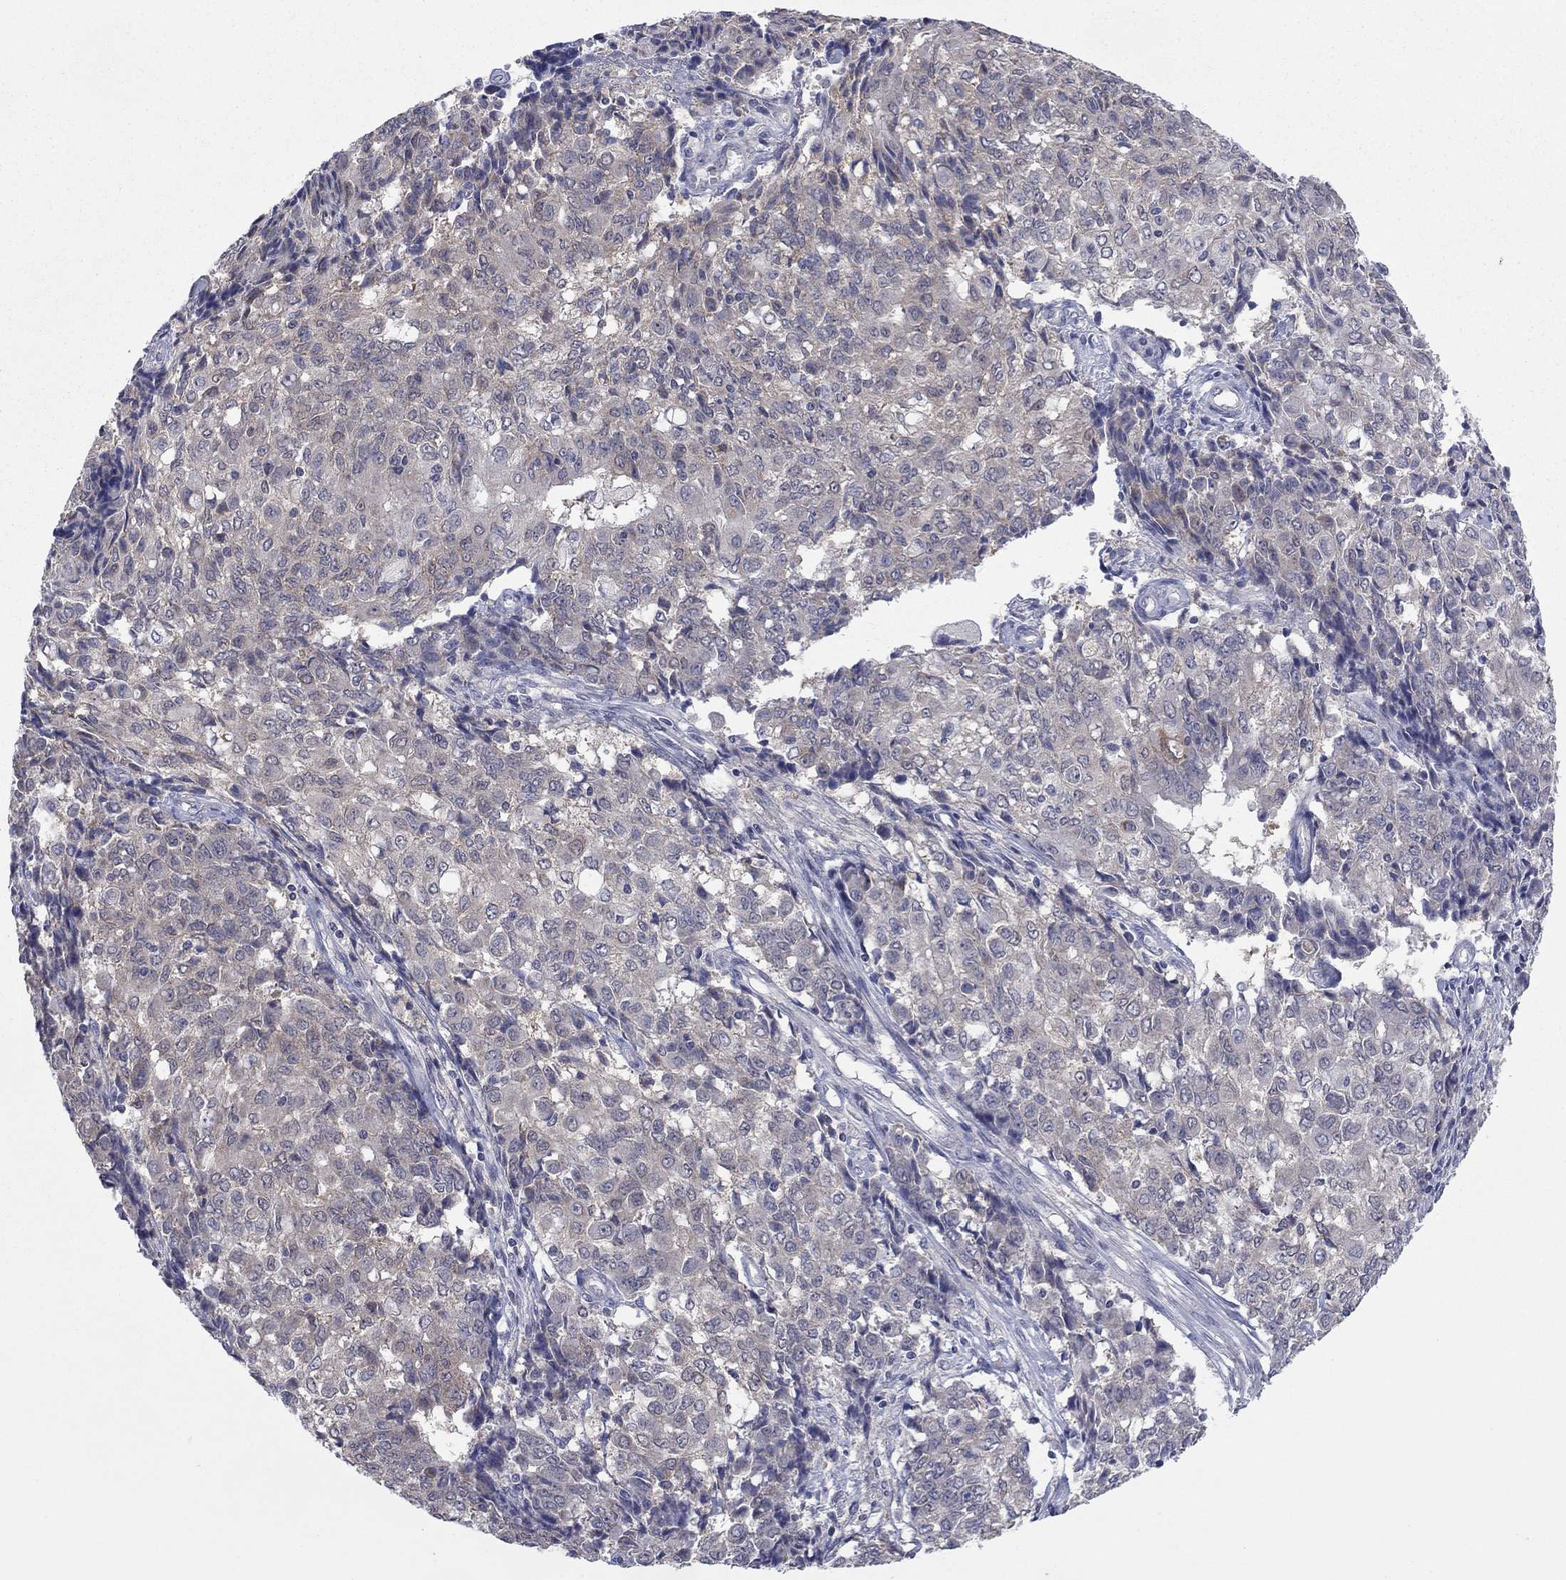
{"staining": {"intensity": "negative", "quantity": "none", "location": "none"}, "tissue": "ovarian cancer", "cell_type": "Tumor cells", "image_type": "cancer", "snomed": [{"axis": "morphology", "description": "Carcinoma, endometroid"}, {"axis": "topography", "description": "Ovary"}], "caption": "Tumor cells show no significant protein positivity in endometroid carcinoma (ovarian).", "gene": "GRHPR", "patient": {"sex": "female", "age": 42}}